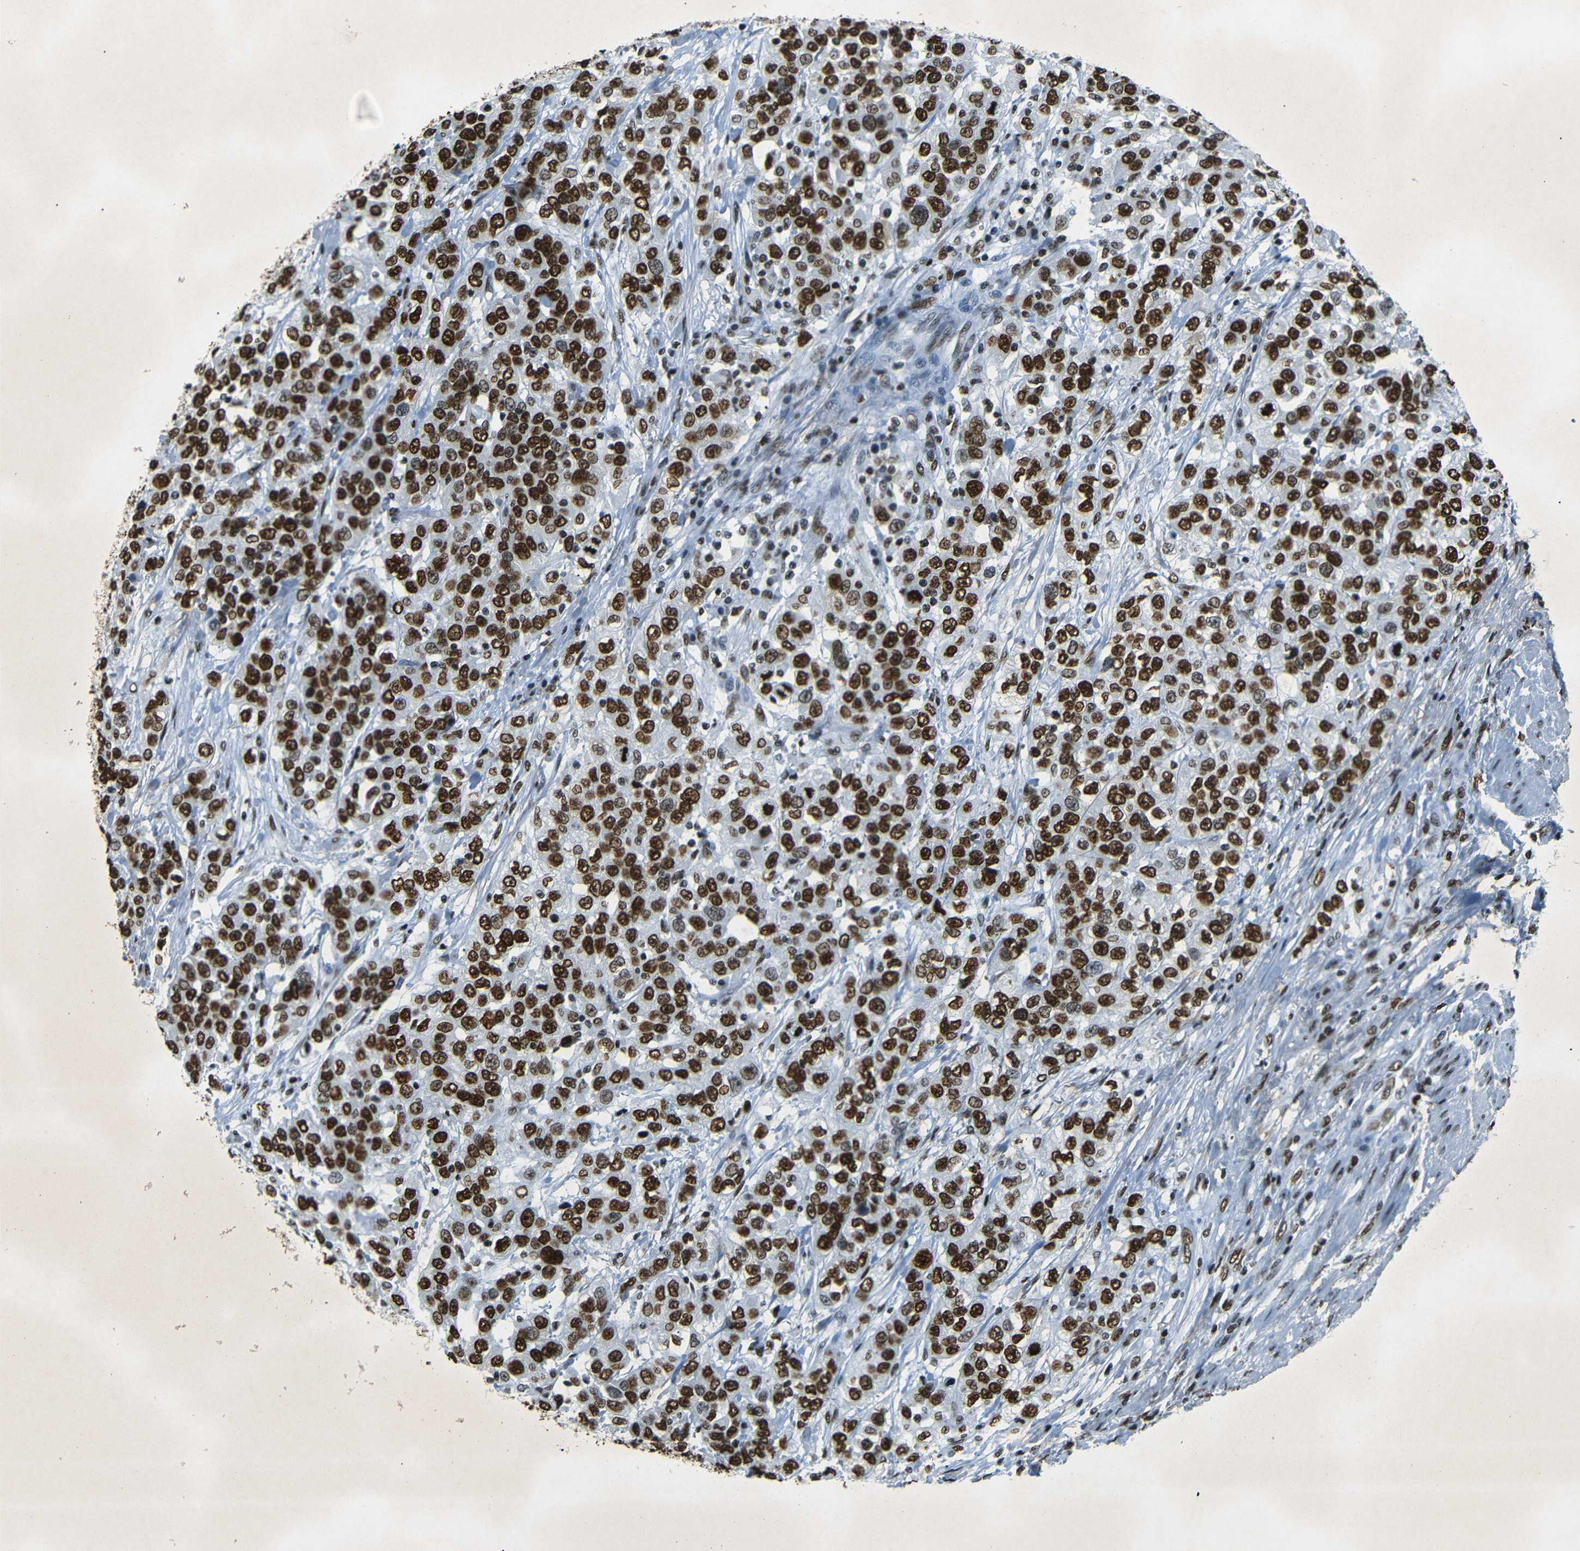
{"staining": {"intensity": "strong", "quantity": ">75%", "location": "nuclear"}, "tissue": "urothelial cancer", "cell_type": "Tumor cells", "image_type": "cancer", "snomed": [{"axis": "morphology", "description": "Urothelial carcinoma, High grade"}, {"axis": "topography", "description": "Urinary bladder"}], "caption": "IHC staining of high-grade urothelial carcinoma, which shows high levels of strong nuclear expression in about >75% of tumor cells indicating strong nuclear protein staining. The staining was performed using DAB (brown) for protein detection and nuclei were counterstained in hematoxylin (blue).", "gene": "HMGN1", "patient": {"sex": "female", "age": 80}}